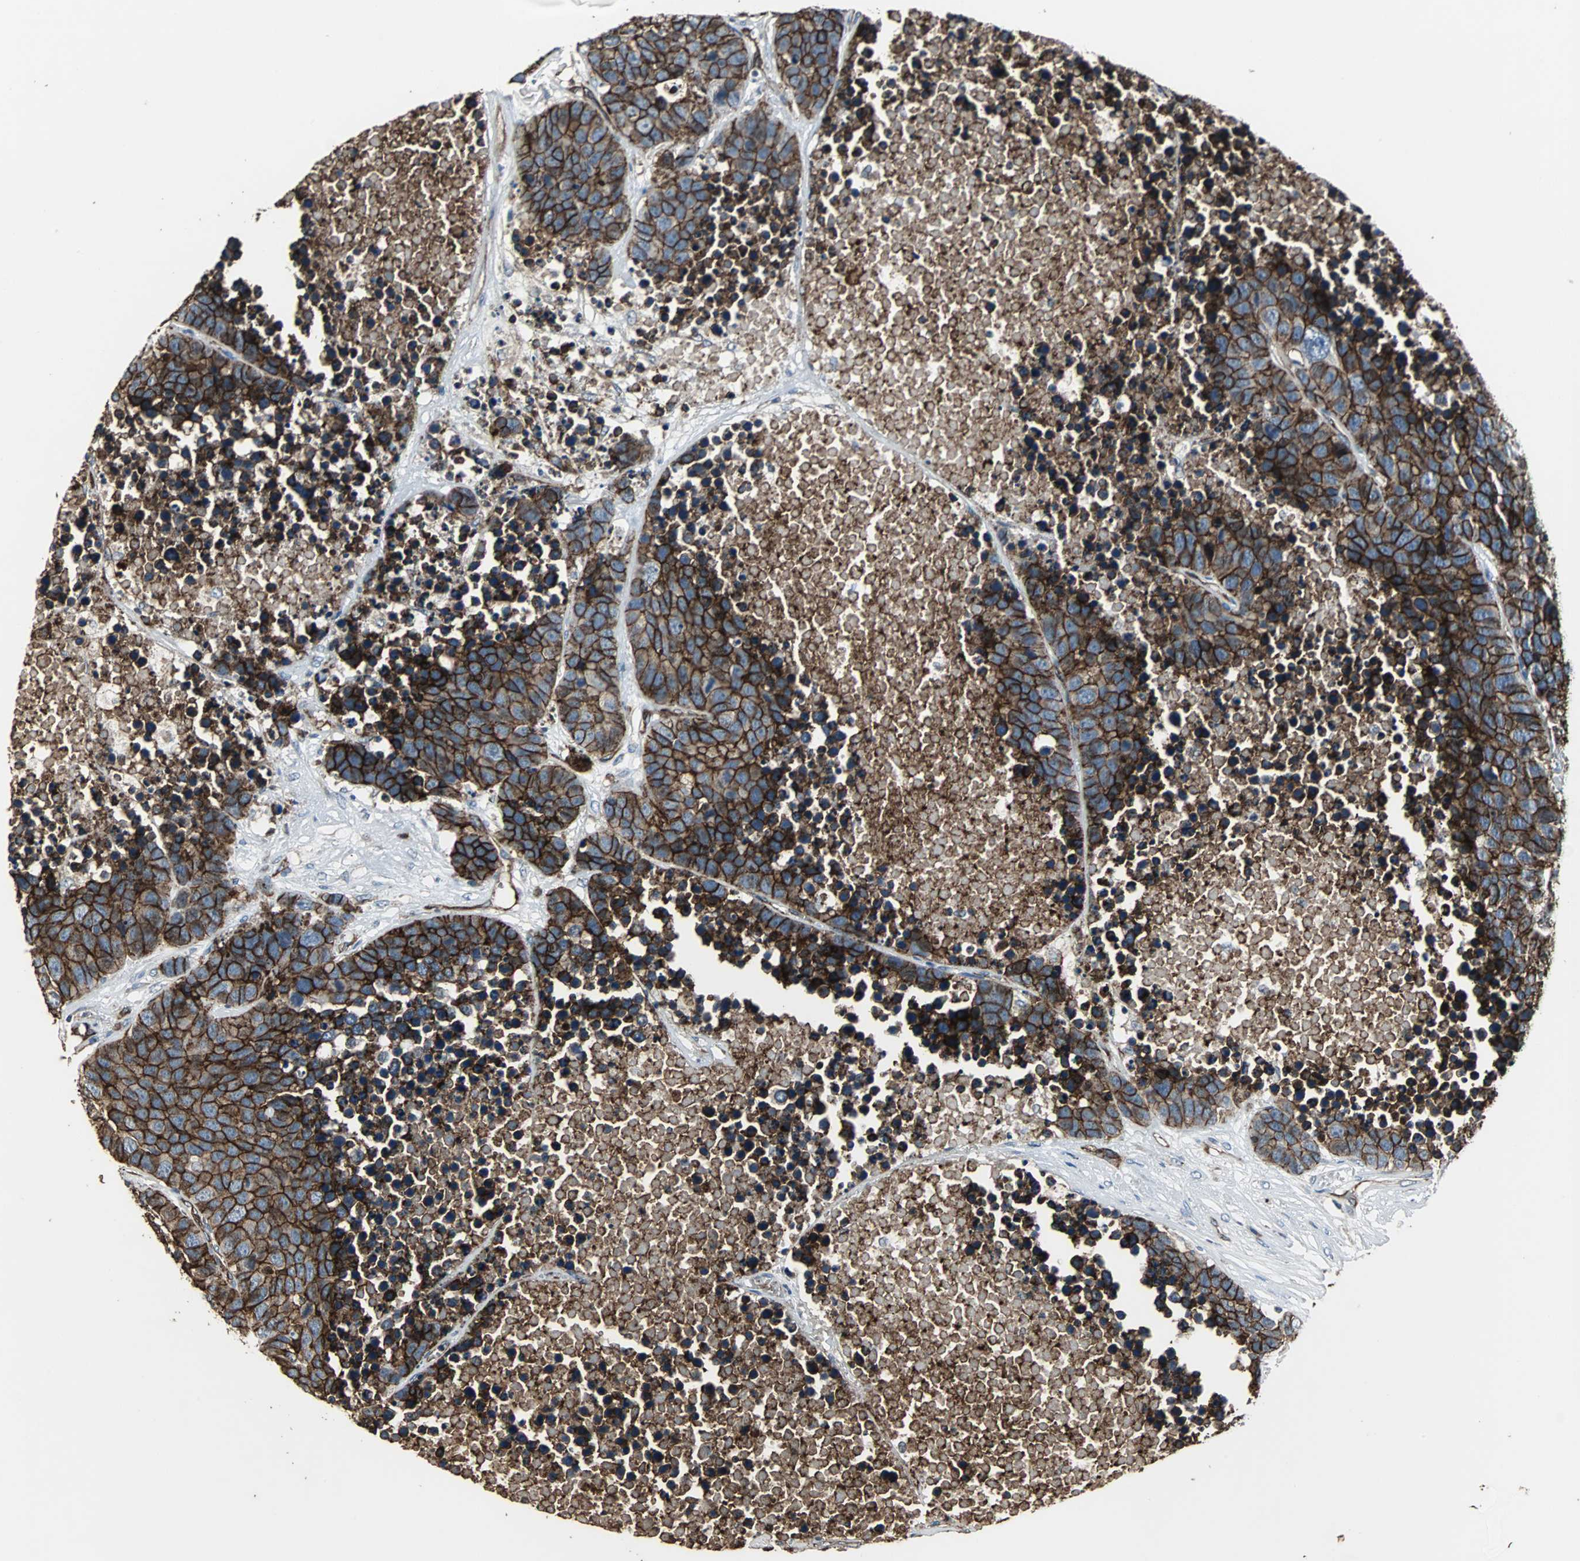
{"staining": {"intensity": "strong", "quantity": ">75%", "location": "cytoplasmic/membranous"}, "tissue": "carcinoid", "cell_type": "Tumor cells", "image_type": "cancer", "snomed": [{"axis": "morphology", "description": "Carcinoid, malignant, NOS"}, {"axis": "topography", "description": "Lung"}], "caption": "This micrograph shows immunohistochemistry staining of human carcinoid (malignant), with high strong cytoplasmic/membranous expression in approximately >75% of tumor cells.", "gene": "F11R", "patient": {"sex": "male", "age": 60}}